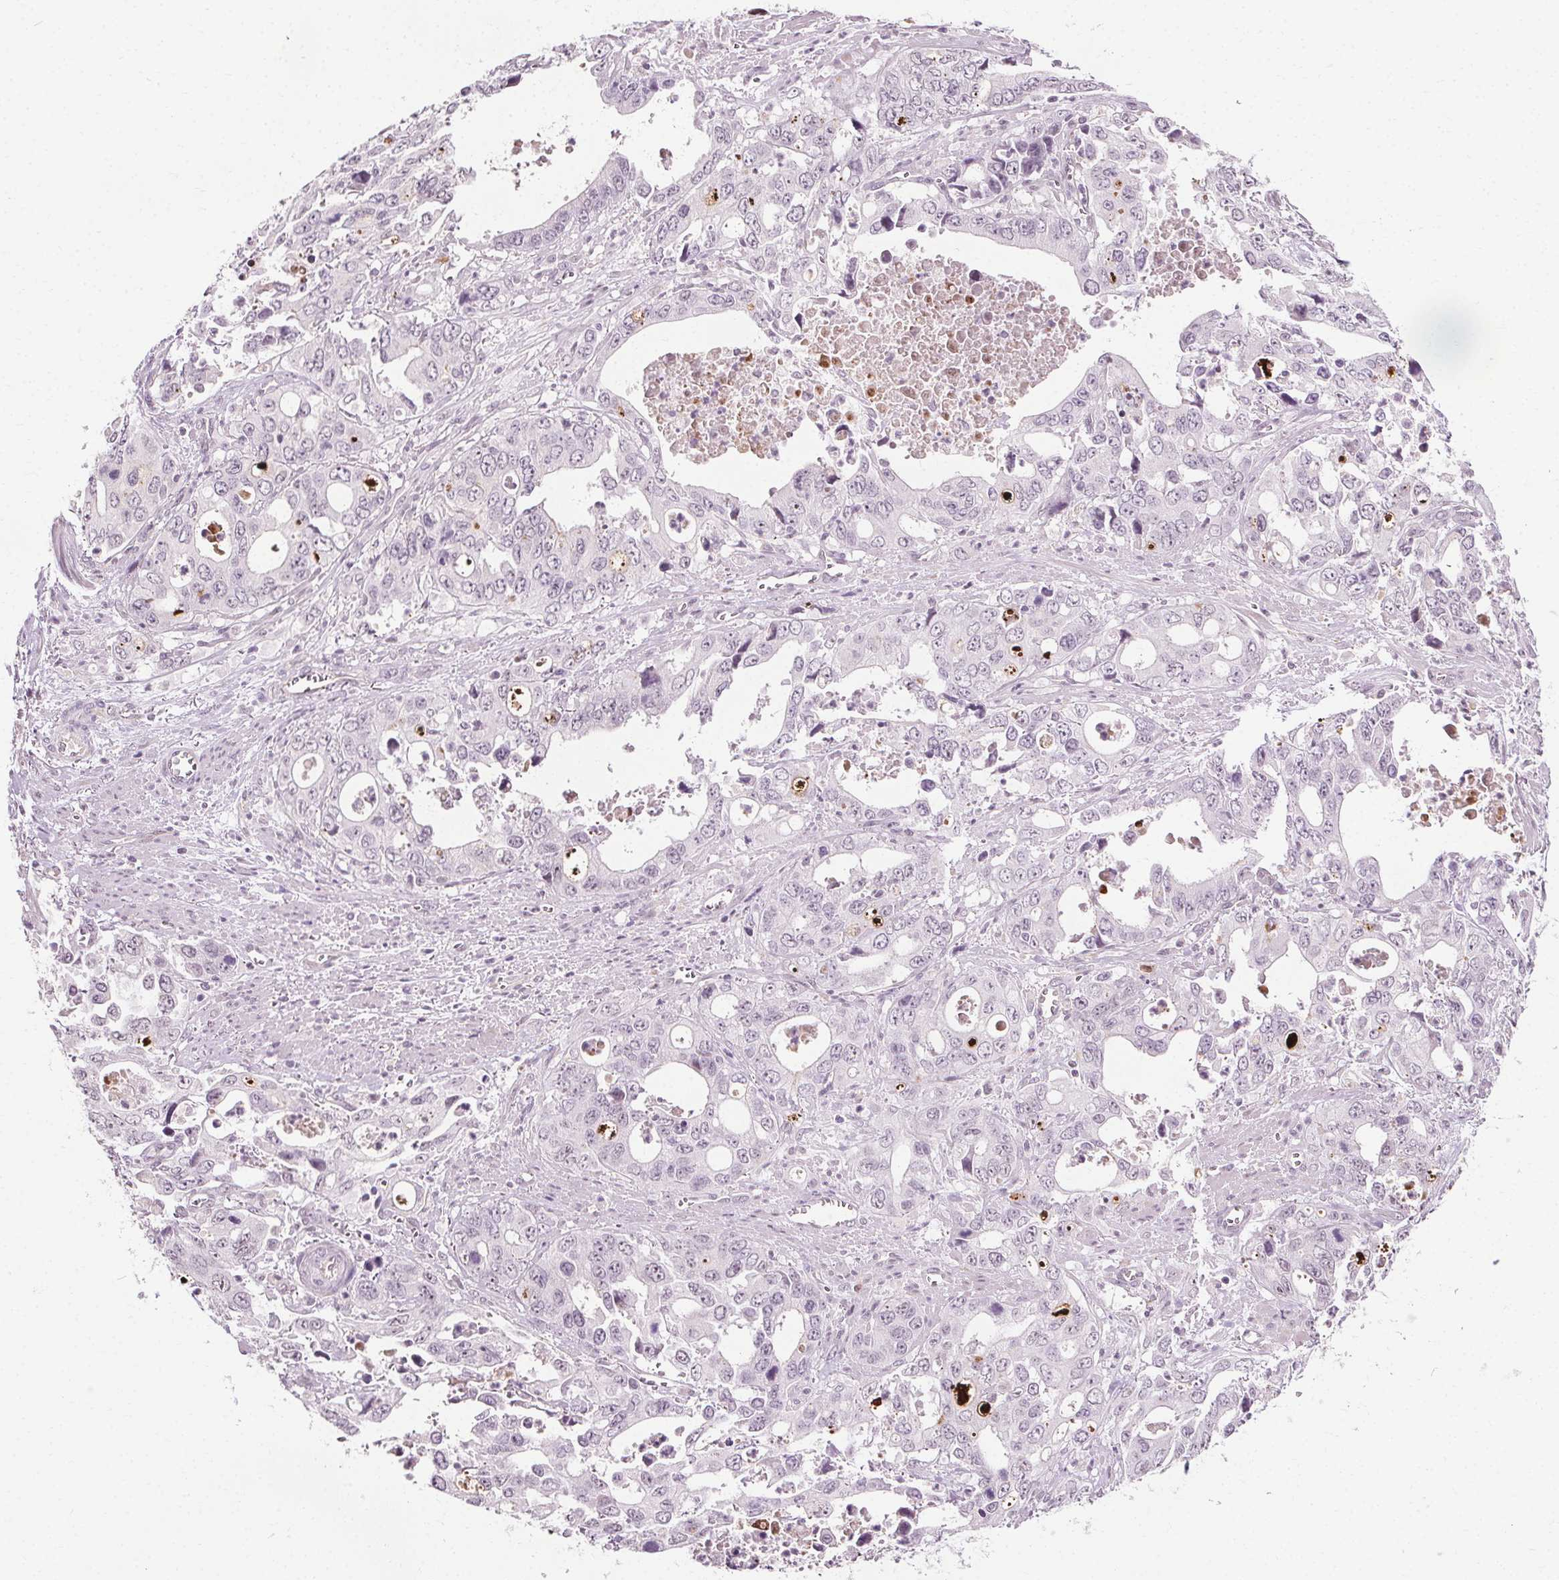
{"staining": {"intensity": "strong", "quantity": "<25%", "location": "nuclear"}, "tissue": "stomach cancer", "cell_type": "Tumor cells", "image_type": "cancer", "snomed": [{"axis": "morphology", "description": "Adenocarcinoma, NOS"}, {"axis": "topography", "description": "Stomach, upper"}], "caption": "Protein expression analysis of human stomach cancer reveals strong nuclear staining in about <25% of tumor cells.", "gene": "CEBPA", "patient": {"sex": "male", "age": 74}}